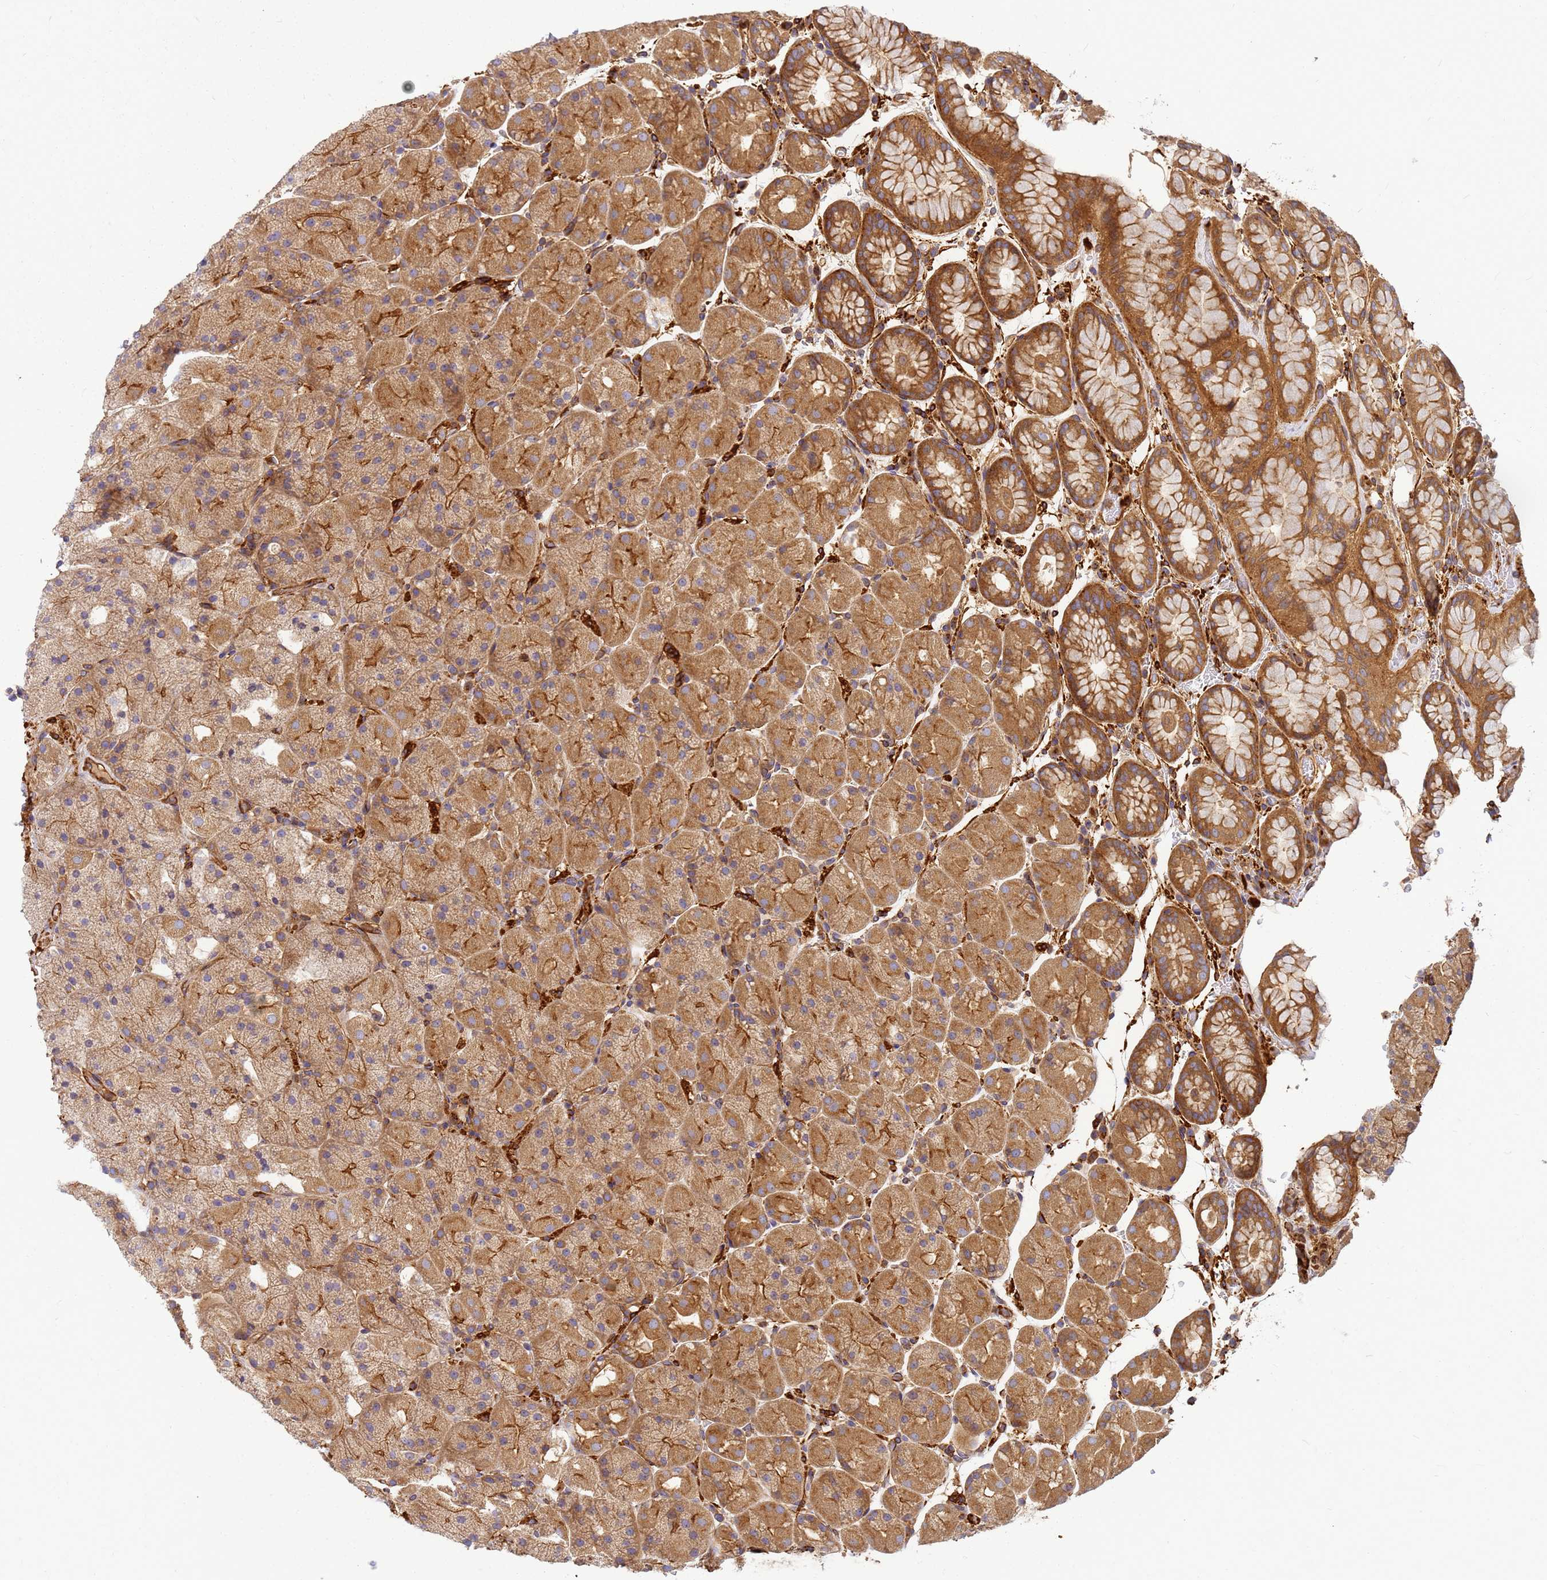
{"staining": {"intensity": "moderate", "quantity": ">75%", "location": "cytoplasmic/membranous"}, "tissue": "stomach", "cell_type": "Glandular cells", "image_type": "normal", "snomed": [{"axis": "morphology", "description": "Normal tissue, NOS"}, {"axis": "topography", "description": "Stomach, upper"}, {"axis": "topography", "description": "Stomach, lower"}], "caption": "A medium amount of moderate cytoplasmic/membranous positivity is present in approximately >75% of glandular cells in benign stomach.", "gene": "C2CD5", "patient": {"sex": "male", "age": 67}}